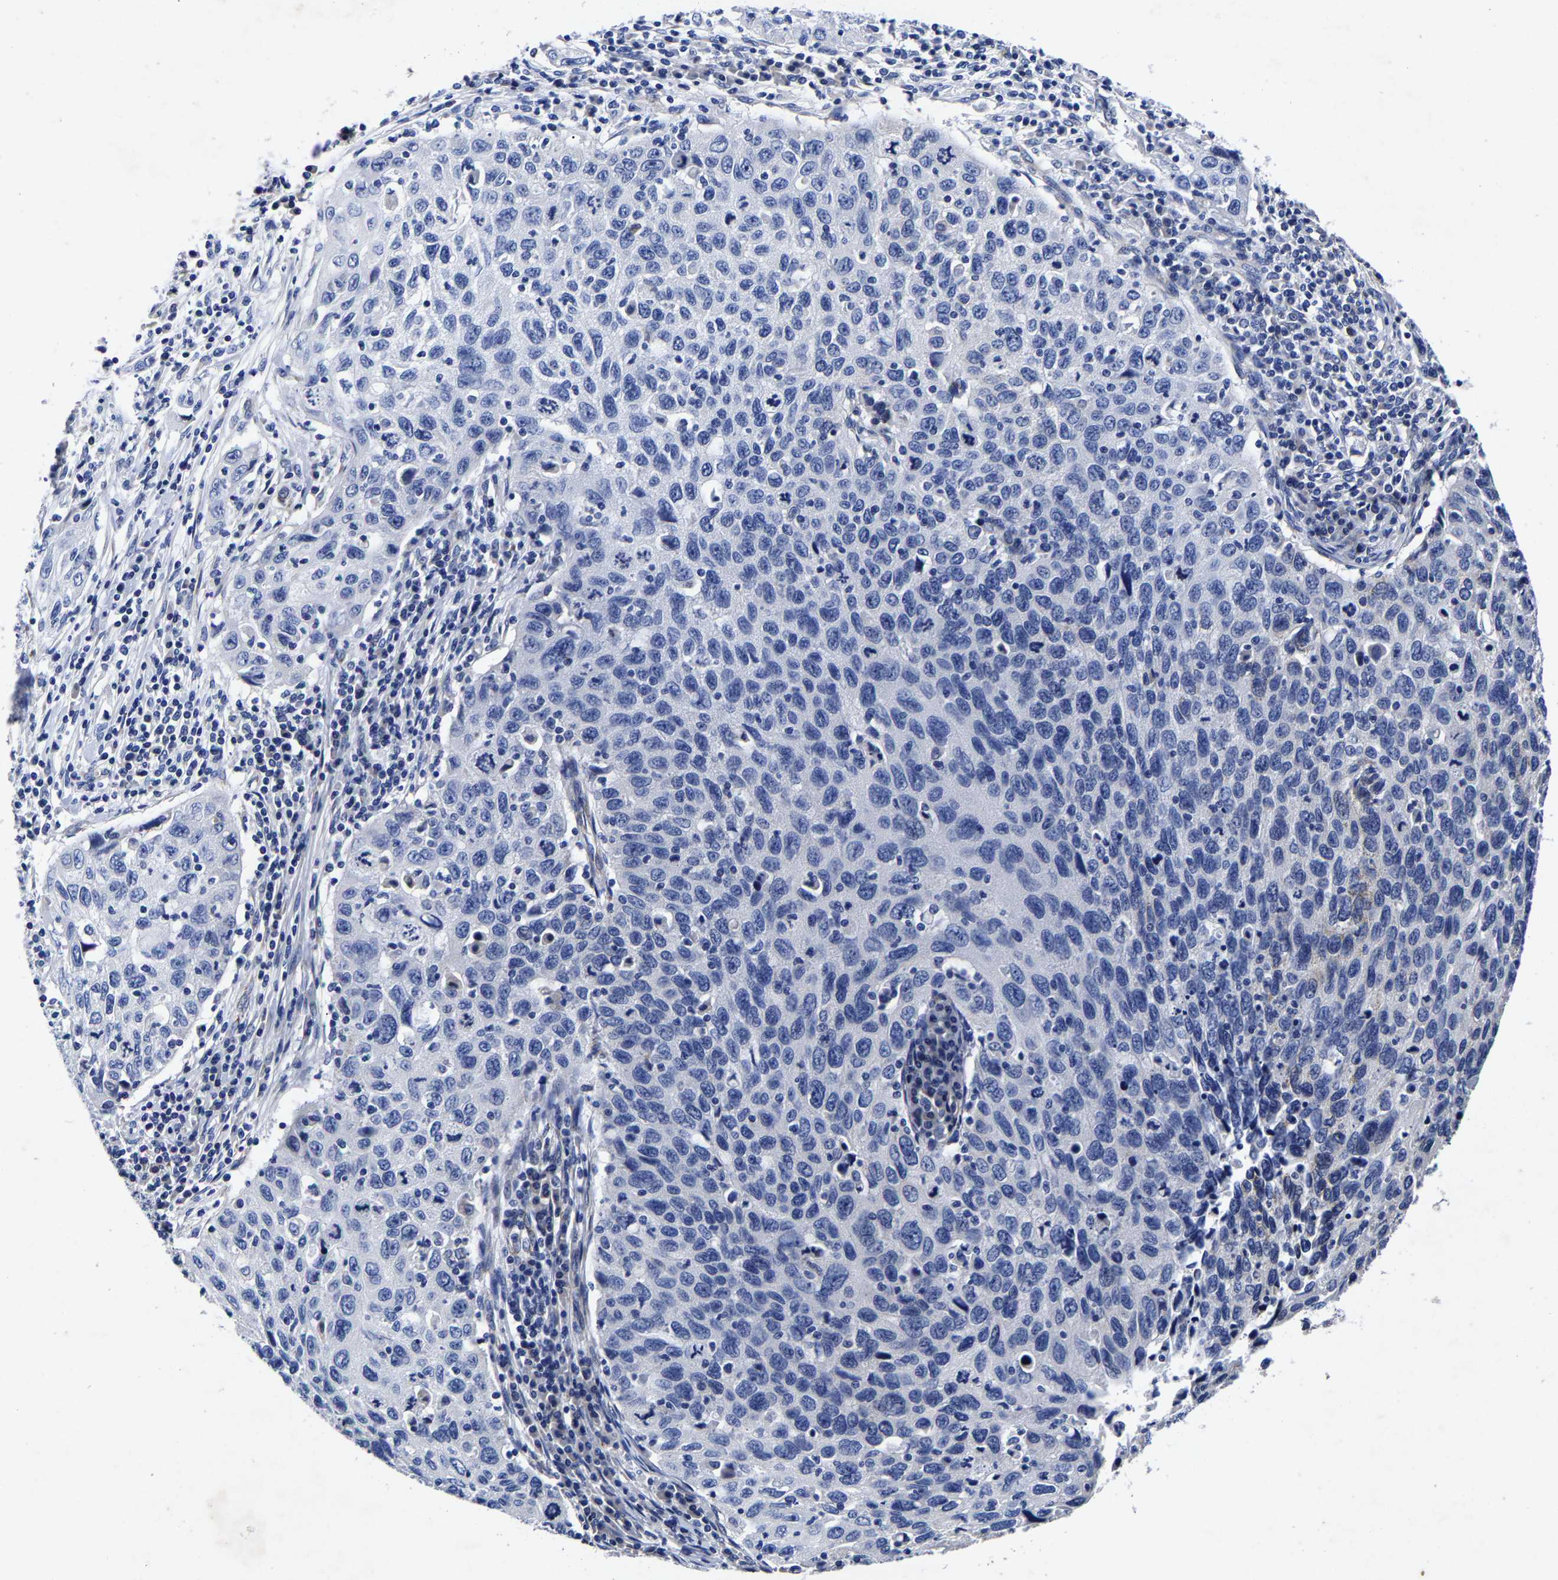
{"staining": {"intensity": "negative", "quantity": "none", "location": "none"}, "tissue": "cervical cancer", "cell_type": "Tumor cells", "image_type": "cancer", "snomed": [{"axis": "morphology", "description": "Squamous cell carcinoma, NOS"}, {"axis": "topography", "description": "Cervix"}], "caption": "A micrograph of cervical cancer (squamous cell carcinoma) stained for a protein displays no brown staining in tumor cells.", "gene": "AASS", "patient": {"sex": "female", "age": 53}}